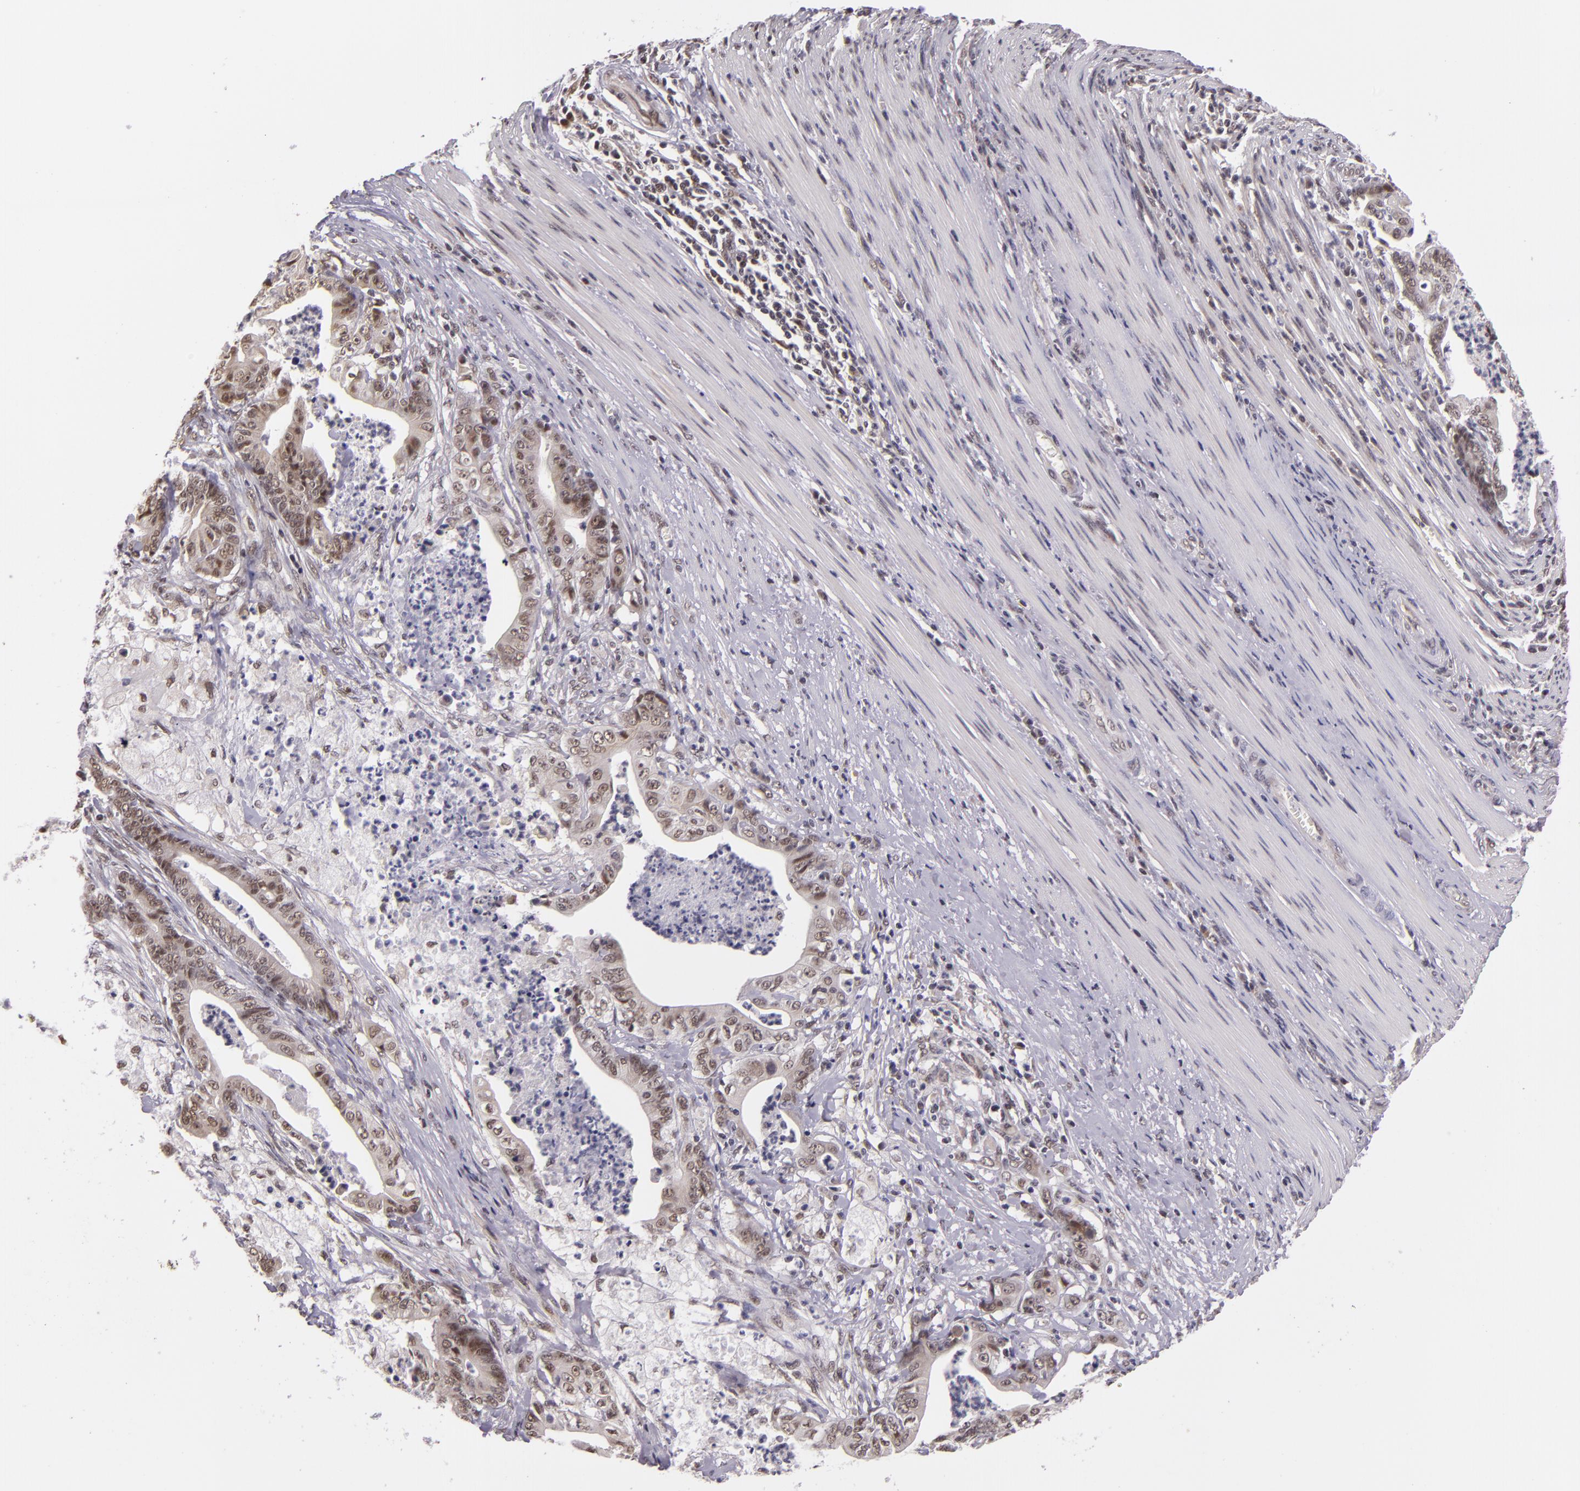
{"staining": {"intensity": "weak", "quantity": "25%-75%", "location": "nuclear"}, "tissue": "stomach cancer", "cell_type": "Tumor cells", "image_type": "cancer", "snomed": [{"axis": "morphology", "description": "Adenocarcinoma, NOS"}, {"axis": "topography", "description": "Stomach, lower"}], "caption": "This image shows immunohistochemistry staining of stomach adenocarcinoma, with low weak nuclear positivity in about 25%-75% of tumor cells.", "gene": "ALX1", "patient": {"sex": "female", "age": 86}}